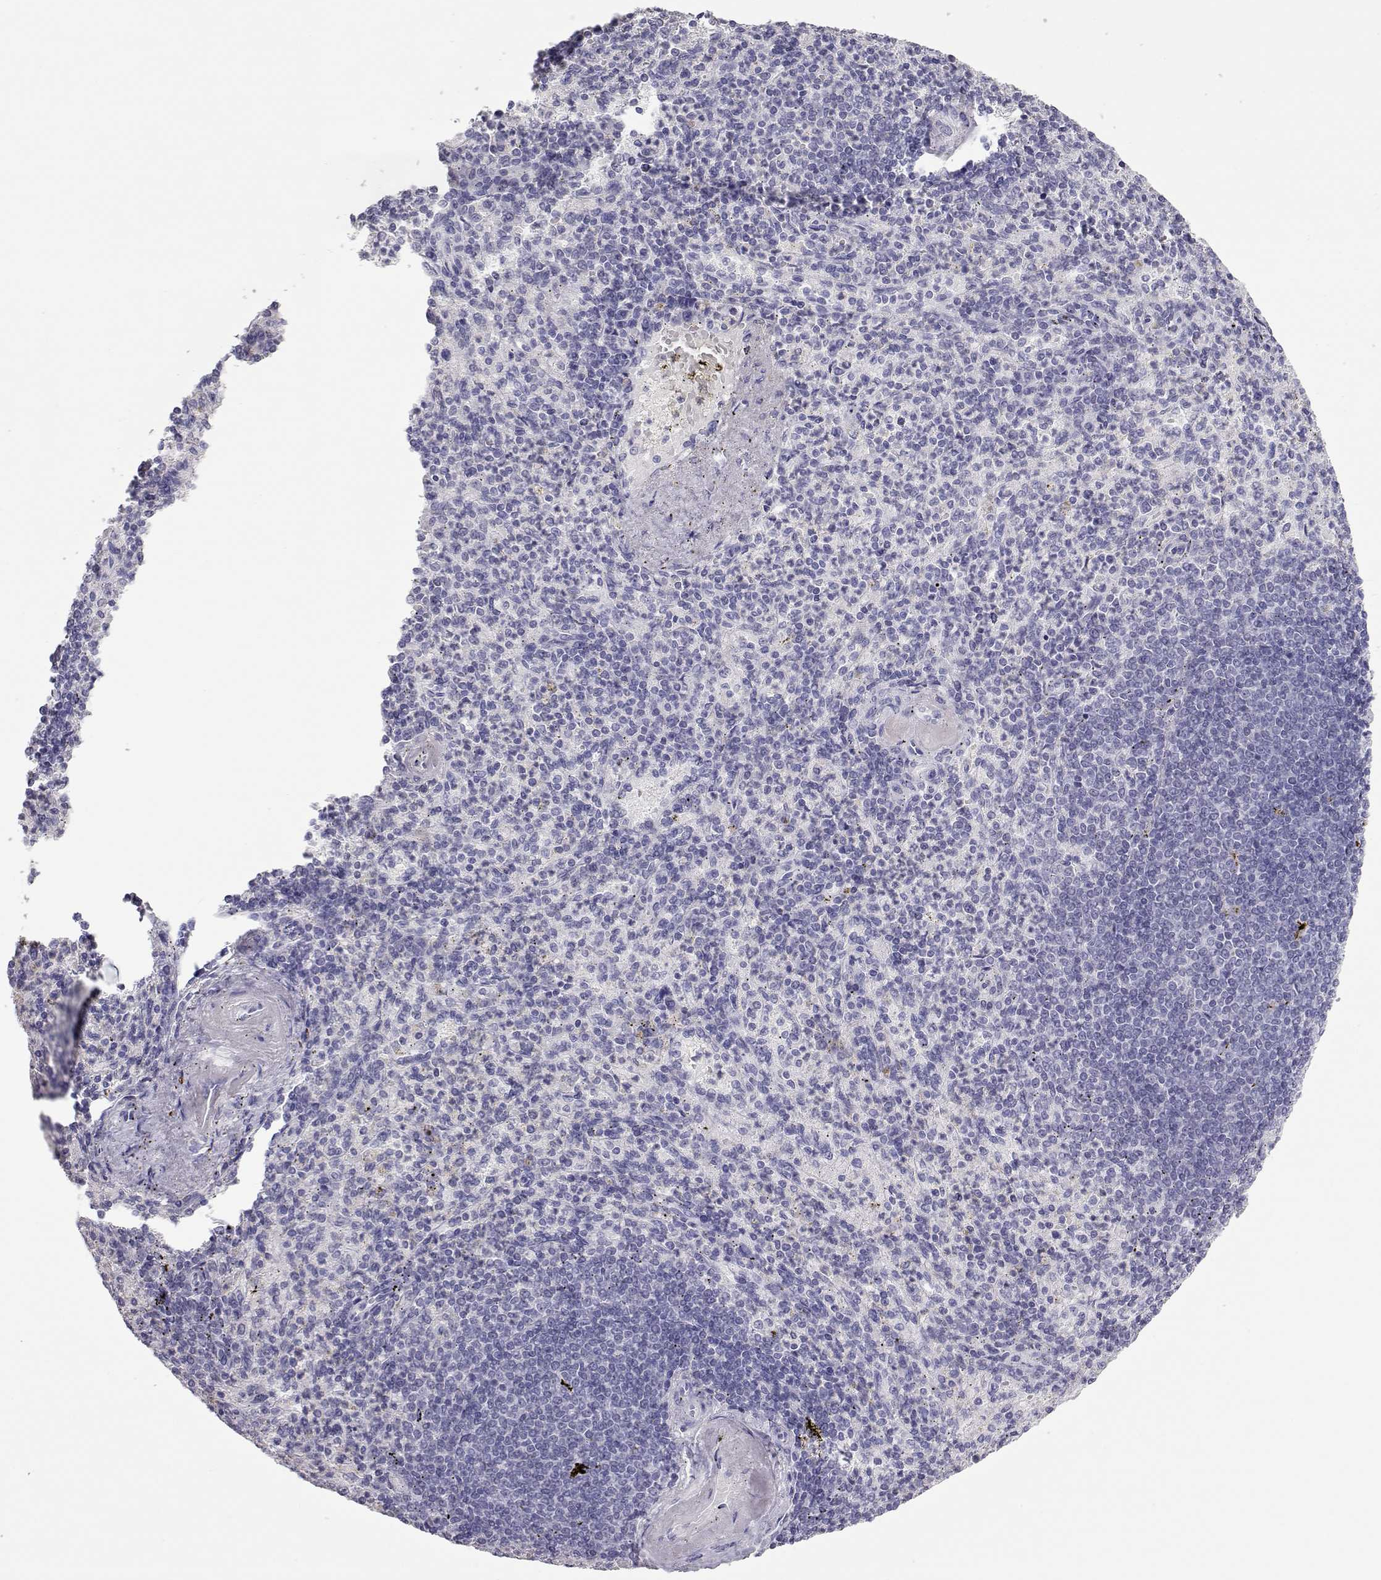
{"staining": {"intensity": "negative", "quantity": "none", "location": "none"}, "tissue": "spleen", "cell_type": "Cells in red pulp", "image_type": "normal", "snomed": [{"axis": "morphology", "description": "Normal tissue, NOS"}, {"axis": "topography", "description": "Spleen"}], "caption": "This image is of normal spleen stained with immunohistochemistry to label a protein in brown with the nuclei are counter-stained blue. There is no staining in cells in red pulp. (Brightfield microscopy of DAB immunohistochemistry at high magnification).", "gene": "PMCH", "patient": {"sex": "female", "age": 74}}